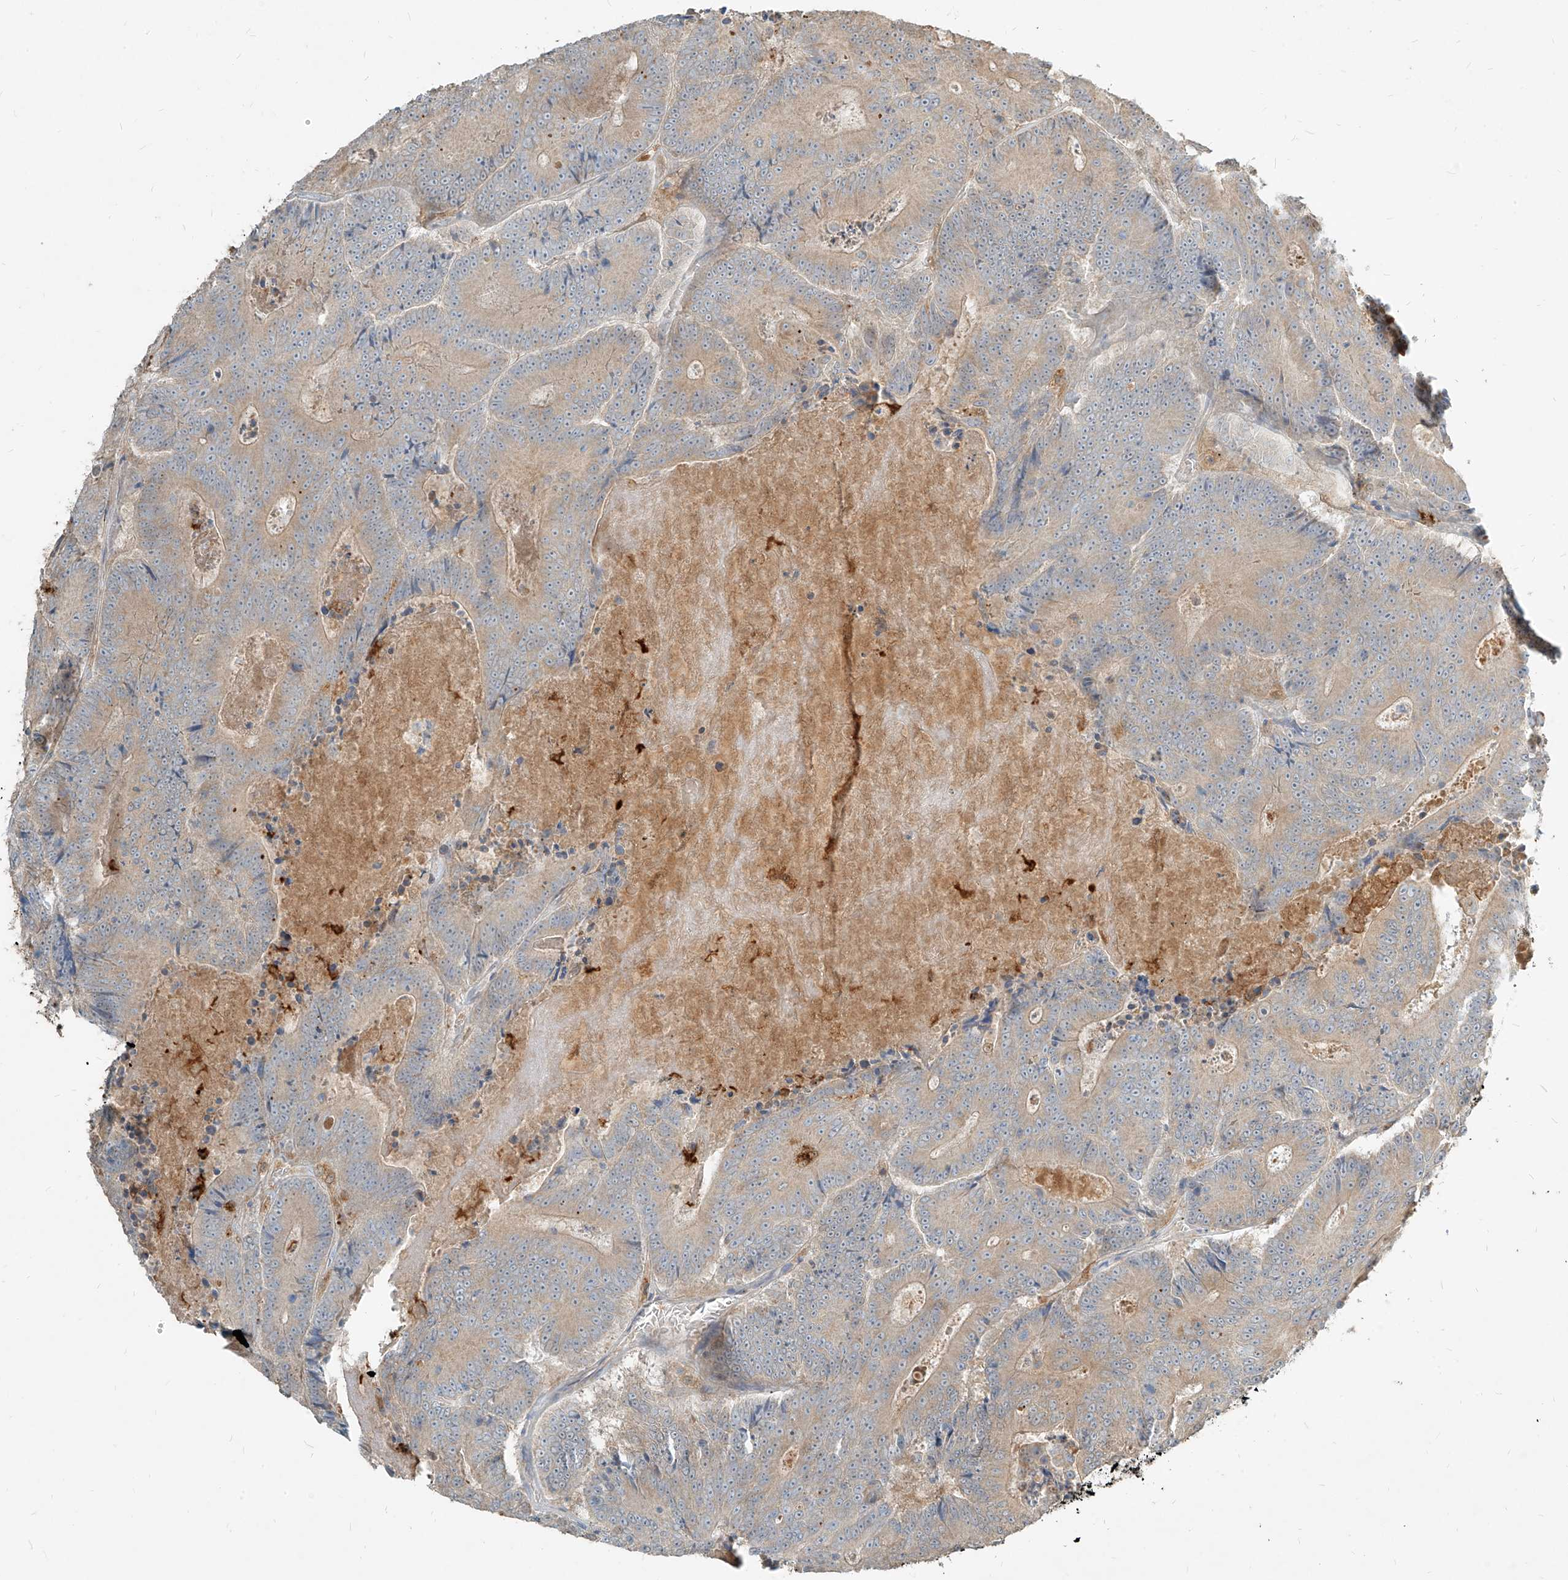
{"staining": {"intensity": "weak", "quantity": "<25%", "location": "cytoplasmic/membranous"}, "tissue": "colorectal cancer", "cell_type": "Tumor cells", "image_type": "cancer", "snomed": [{"axis": "morphology", "description": "Adenocarcinoma, NOS"}, {"axis": "topography", "description": "Colon"}], "caption": "Tumor cells show no significant staining in adenocarcinoma (colorectal). (DAB immunohistochemistry with hematoxylin counter stain).", "gene": "PGD", "patient": {"sex": "male", "age": 83}}